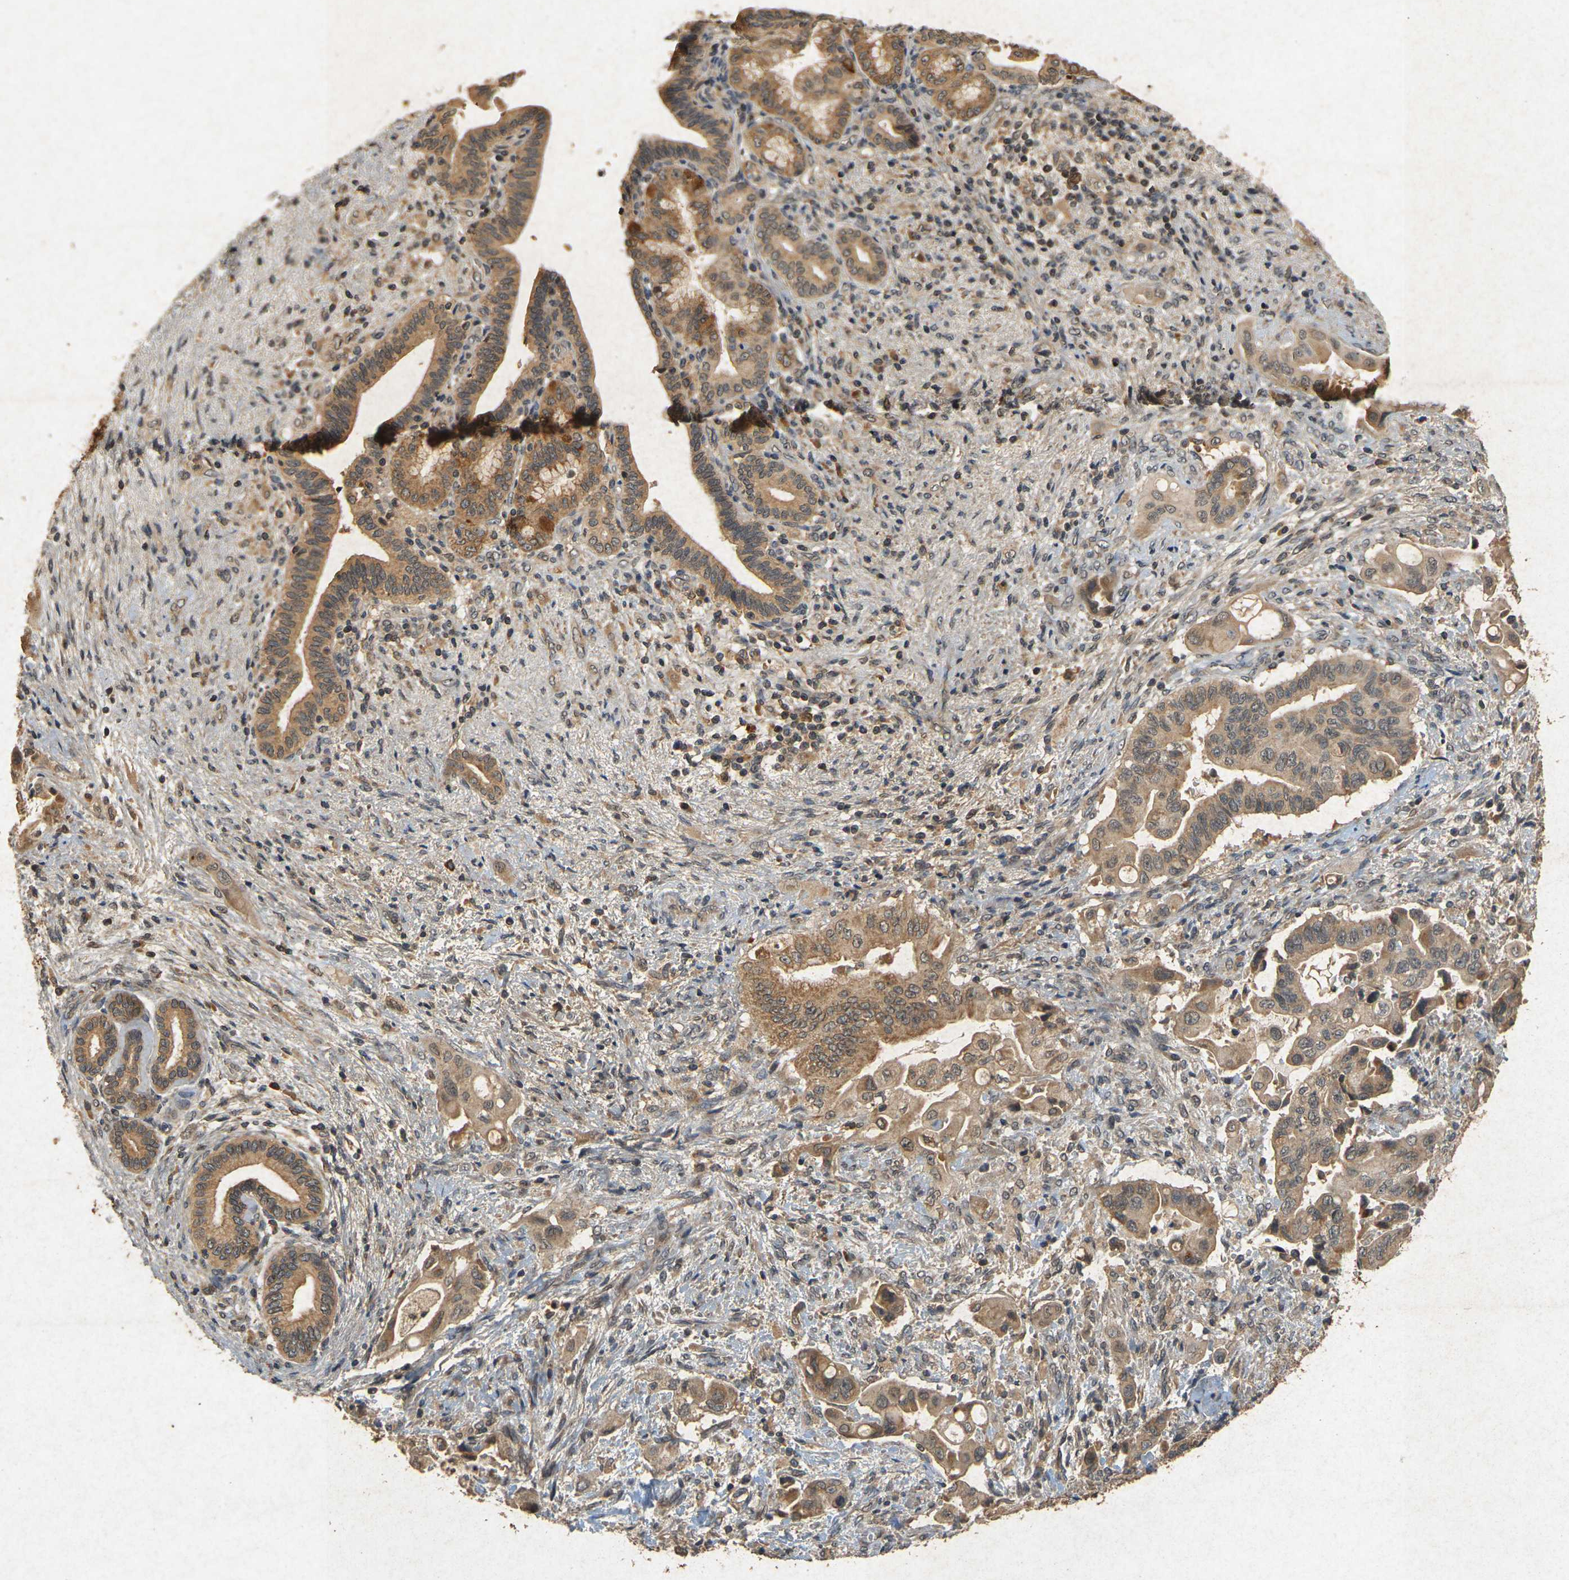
{"staining": {"intensity": "moderate", "quantity": ">75%", "location": "cytoplasmic/membranous"}, "tissue": "liver cancer", "cell_type": "Tumor cells", "image_type": "cancer", "snomed": [{"axis": "morphology", "description": "Cholangiocarcinoma"}, {"axis": "topography", "description": "Liver"}], "caption": "An image of human liver cancer (cholangiocarcinoma) stained for a protein demonstrates moderate cytoplasmic/membranous brown staining in tumor cells.", "gene": "ERN1", "patient": {"sex": "female", "age": 61}}